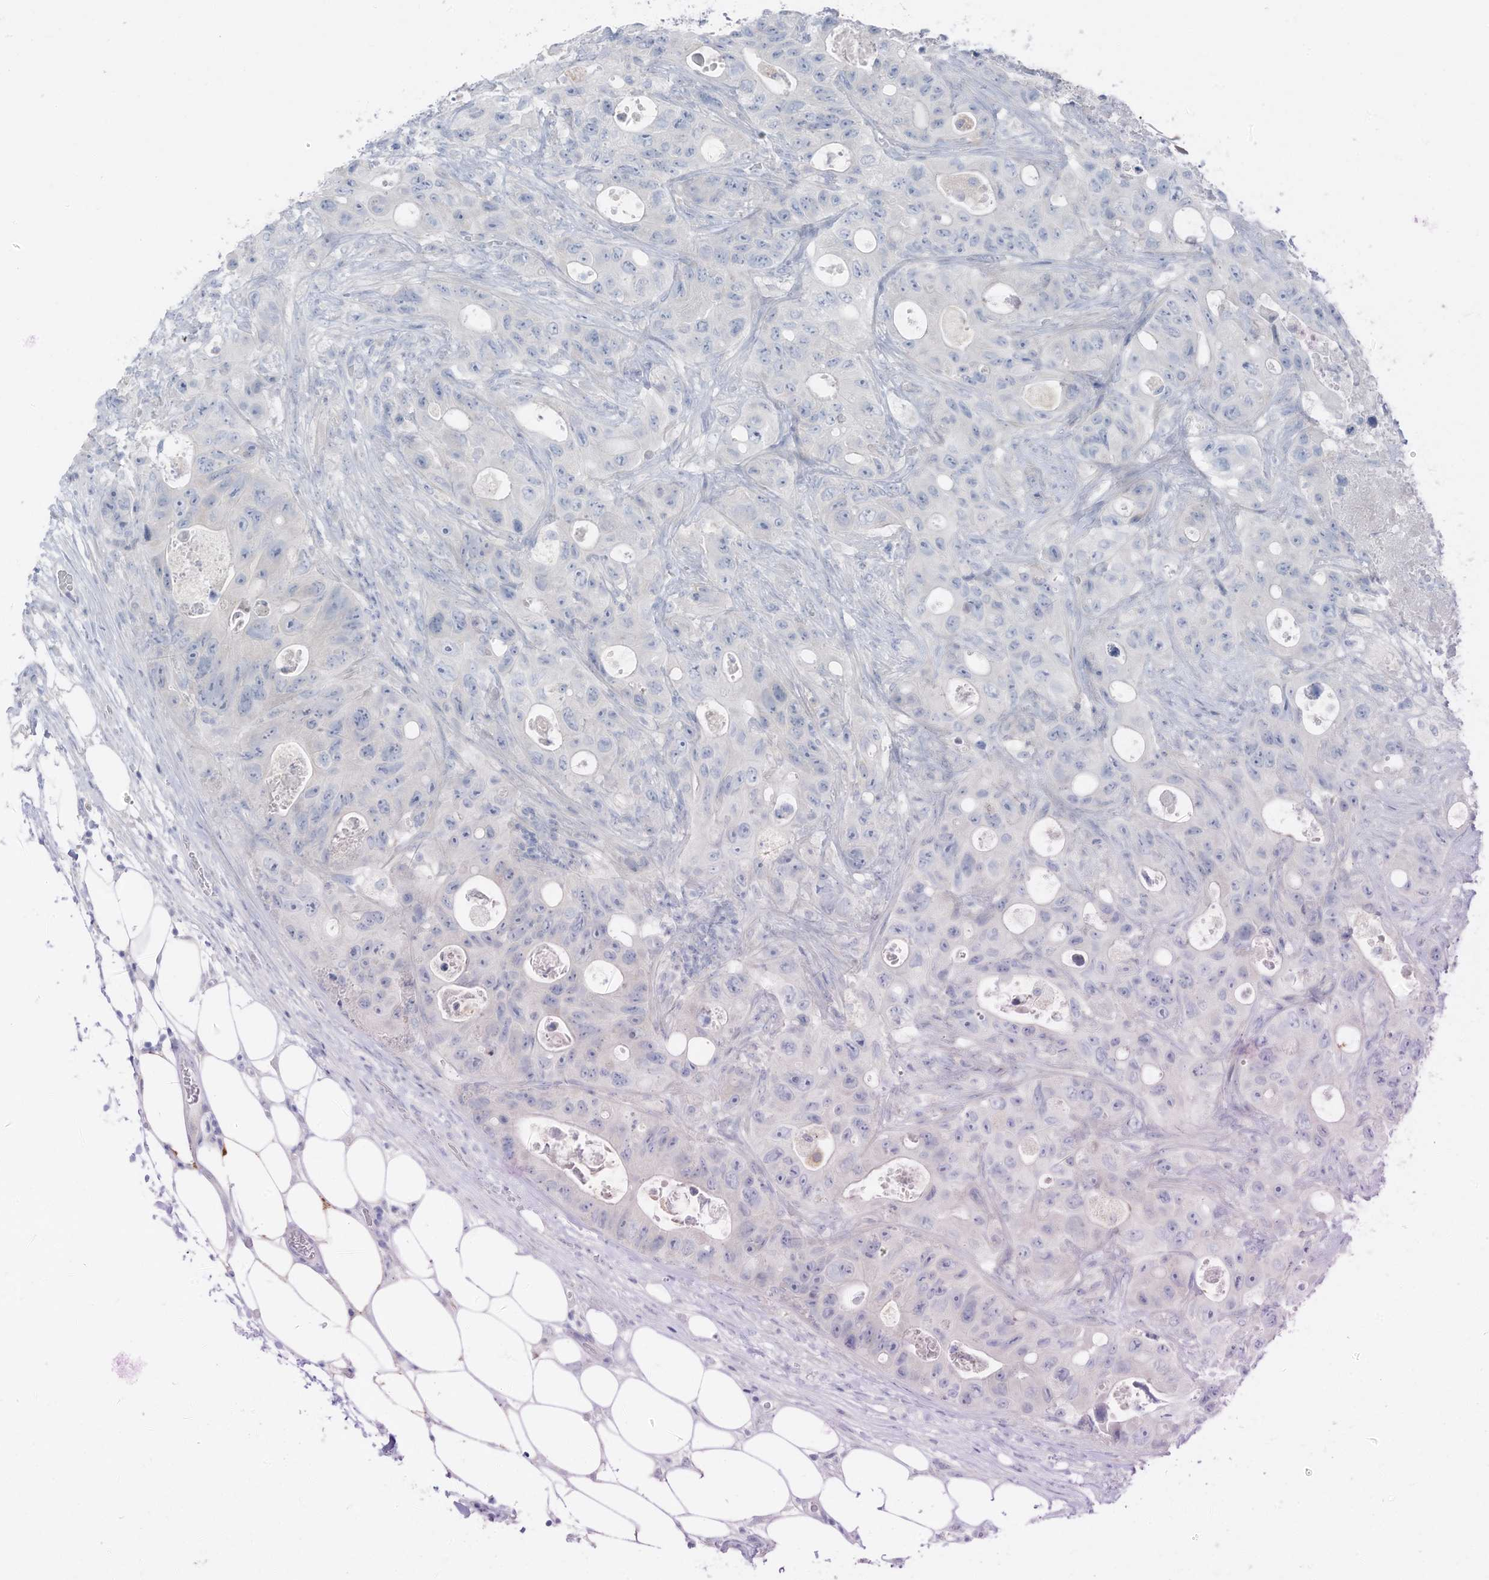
{"staining": {"intensity": "negative", "quantity": "none", "location": "none"}, "tissue": "colorectal cancer", "cell_type": "Tumor cells", "image_type": "cancer", "snomed": [{"axis": "morphology", "description": "Adenocarcinoma, NOS"}, {"axis": "topography", "description": "Colon"}], "caption": "This is an IHC histopathology image of human adenocarcinoma (colorectal). There is no positivity in tumor cells.", "gene": "SLC25A43", "patient": {"sex": "female", "age": 46}}